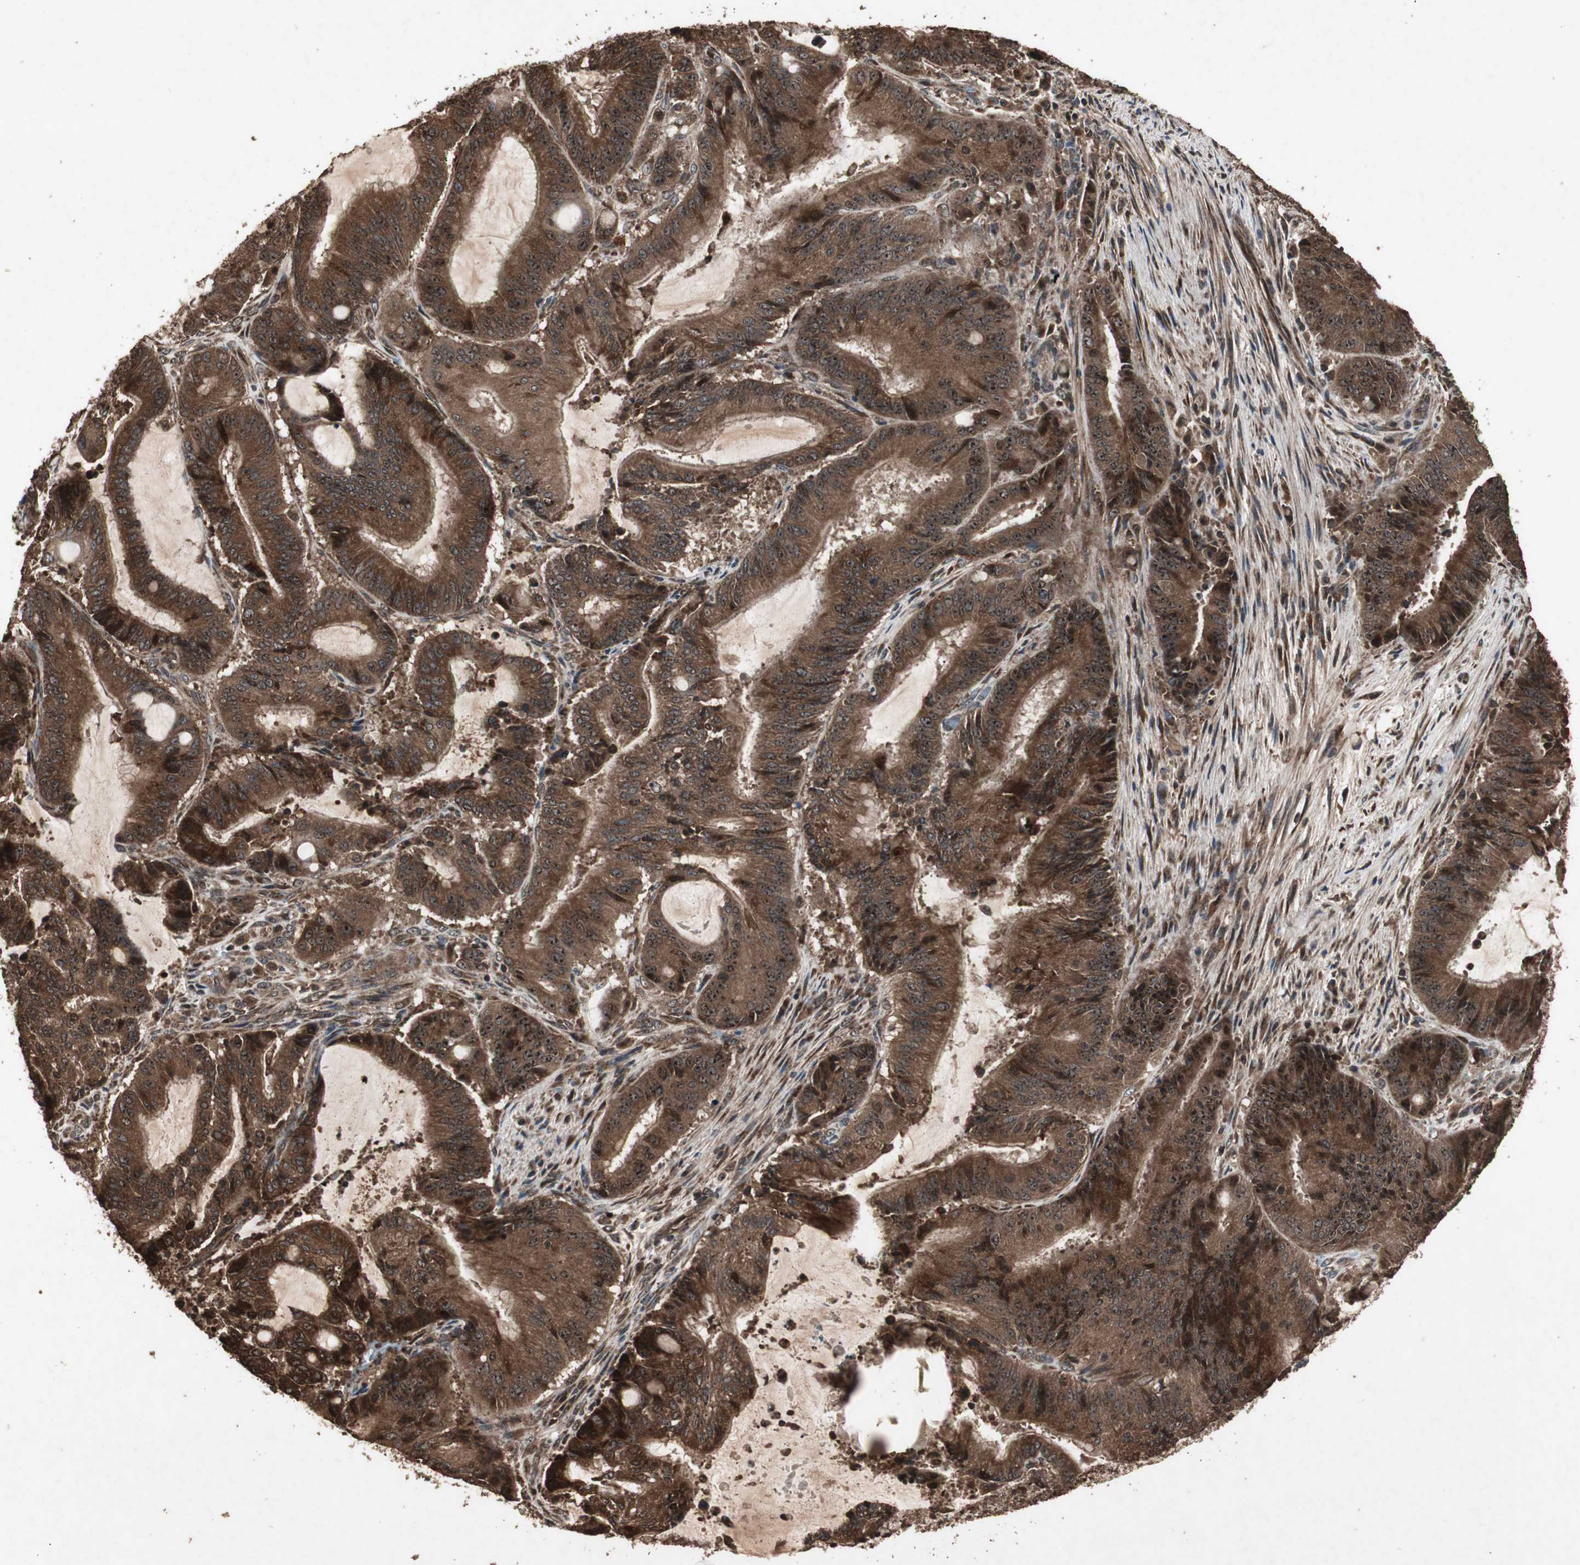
{"staining": {"intensity": "strong", "quantity": ">75%", "location": "cytoplasmic/membranous"}, "tissue": "liver cancer", "cell_type": "Tumor cells", "image_type": "cancer", "snomed": [{"axis": "morphology", "description": "Cholangiocarcinoma"}, {"axis": "topography", "description": "Liver"}], "caption": "Strong cytoplasmic/membranous positivity for a protein is seen in about >75% of tumor cells of liver cholangiocarcinoma using immunohistochemistry.", "gene": "LAMTOR5", "patient": {"sex": "female", "age": 73}}